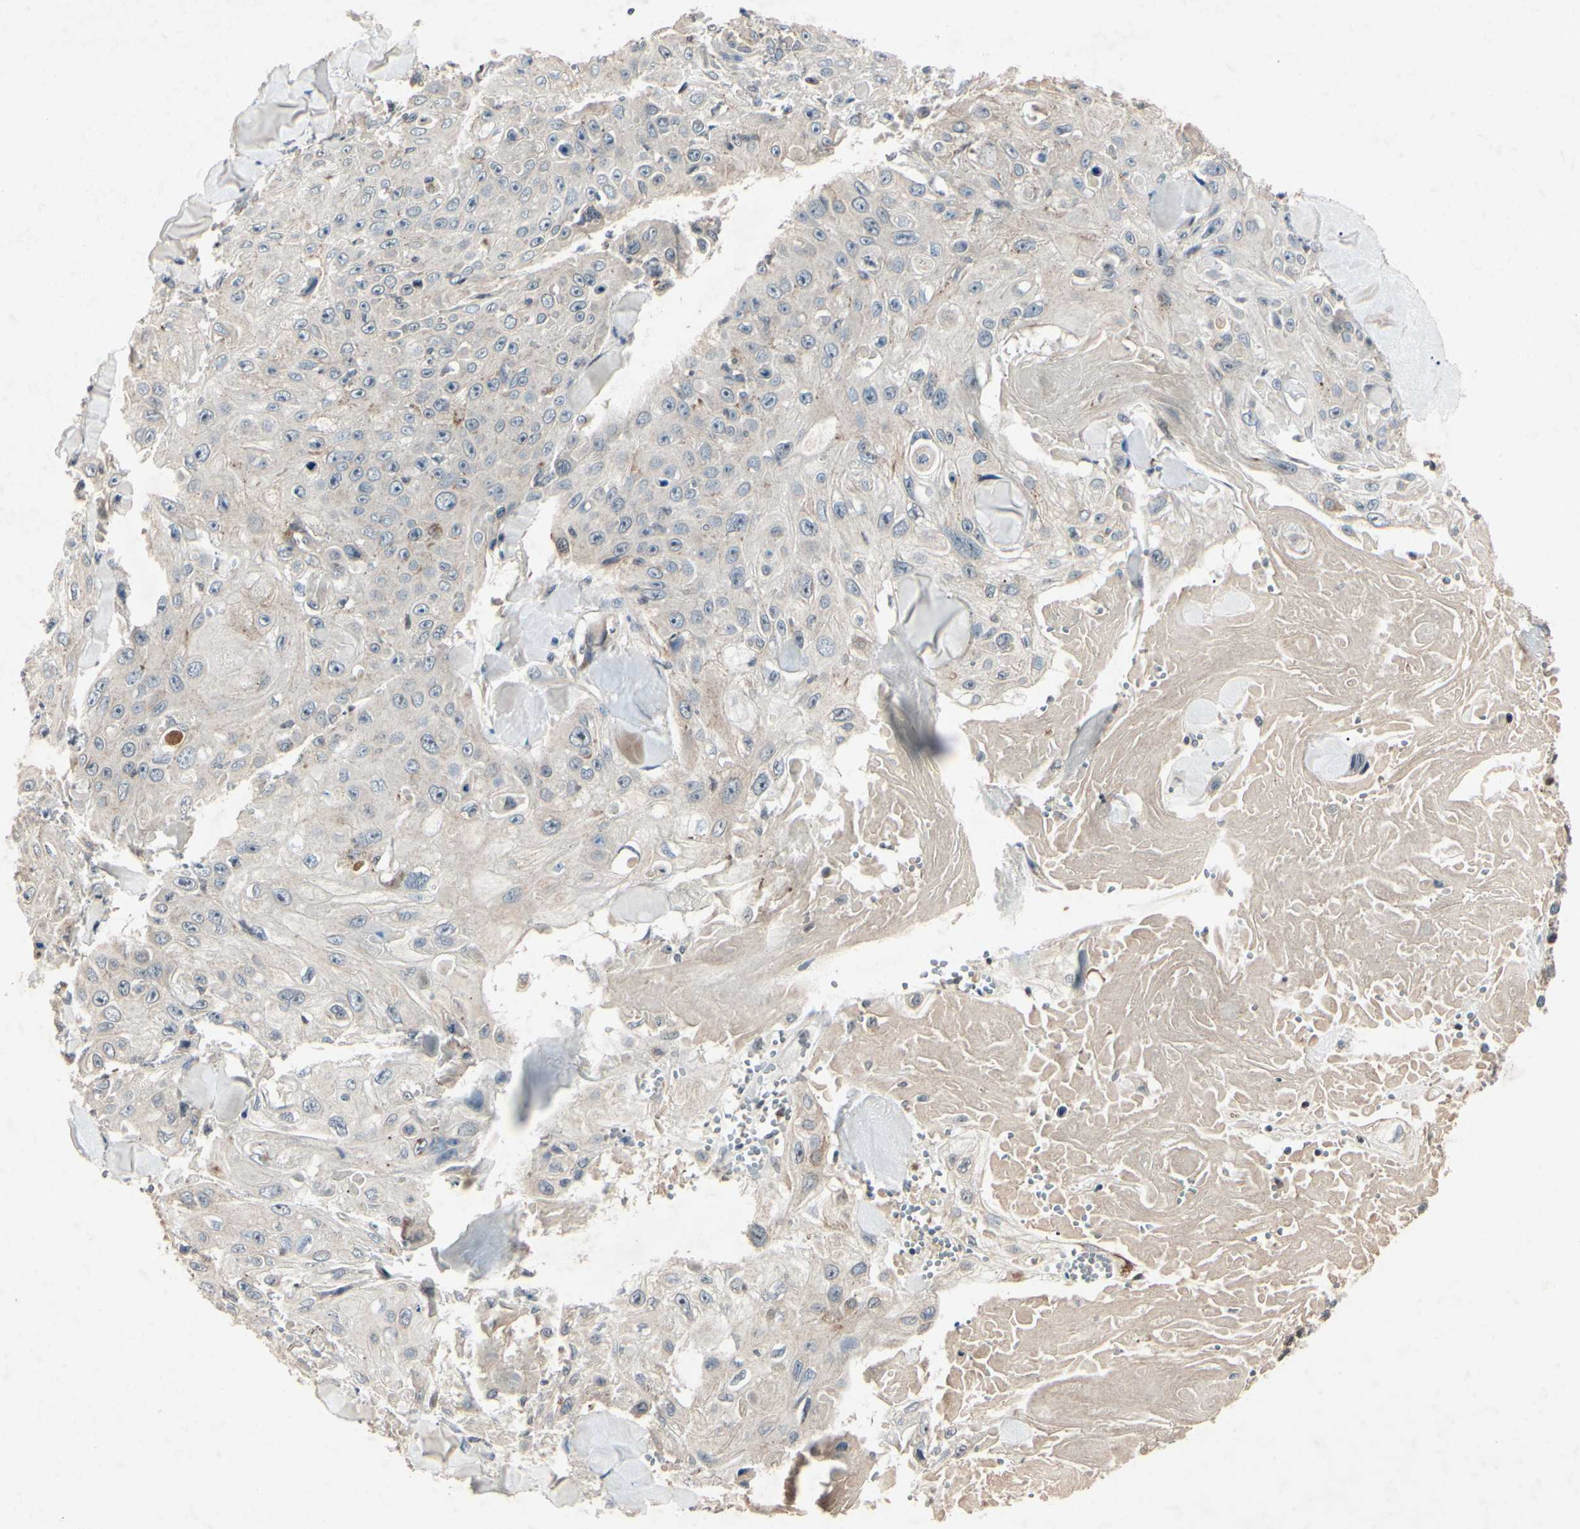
{"staining": {"intensity": "negative", "quantity": "none", "location": "none"}, "tissue": "skin cancer", "cell_type": "Tumor cells", "image_type": "cancer", "snomed": [{"axis": "morphology", "description": "Squamous cell carcinoma, NOS"}, {"axis": "topography", "description": "Skin"}], "caption": "Tumor cells are negative for brown protein staining in skin cancer (squamous cell carcinoma). (DAB IHC with hematoxylin counter stain).", "gene": "AEBP1", "patient": {"sex": "male", "age": 86}}